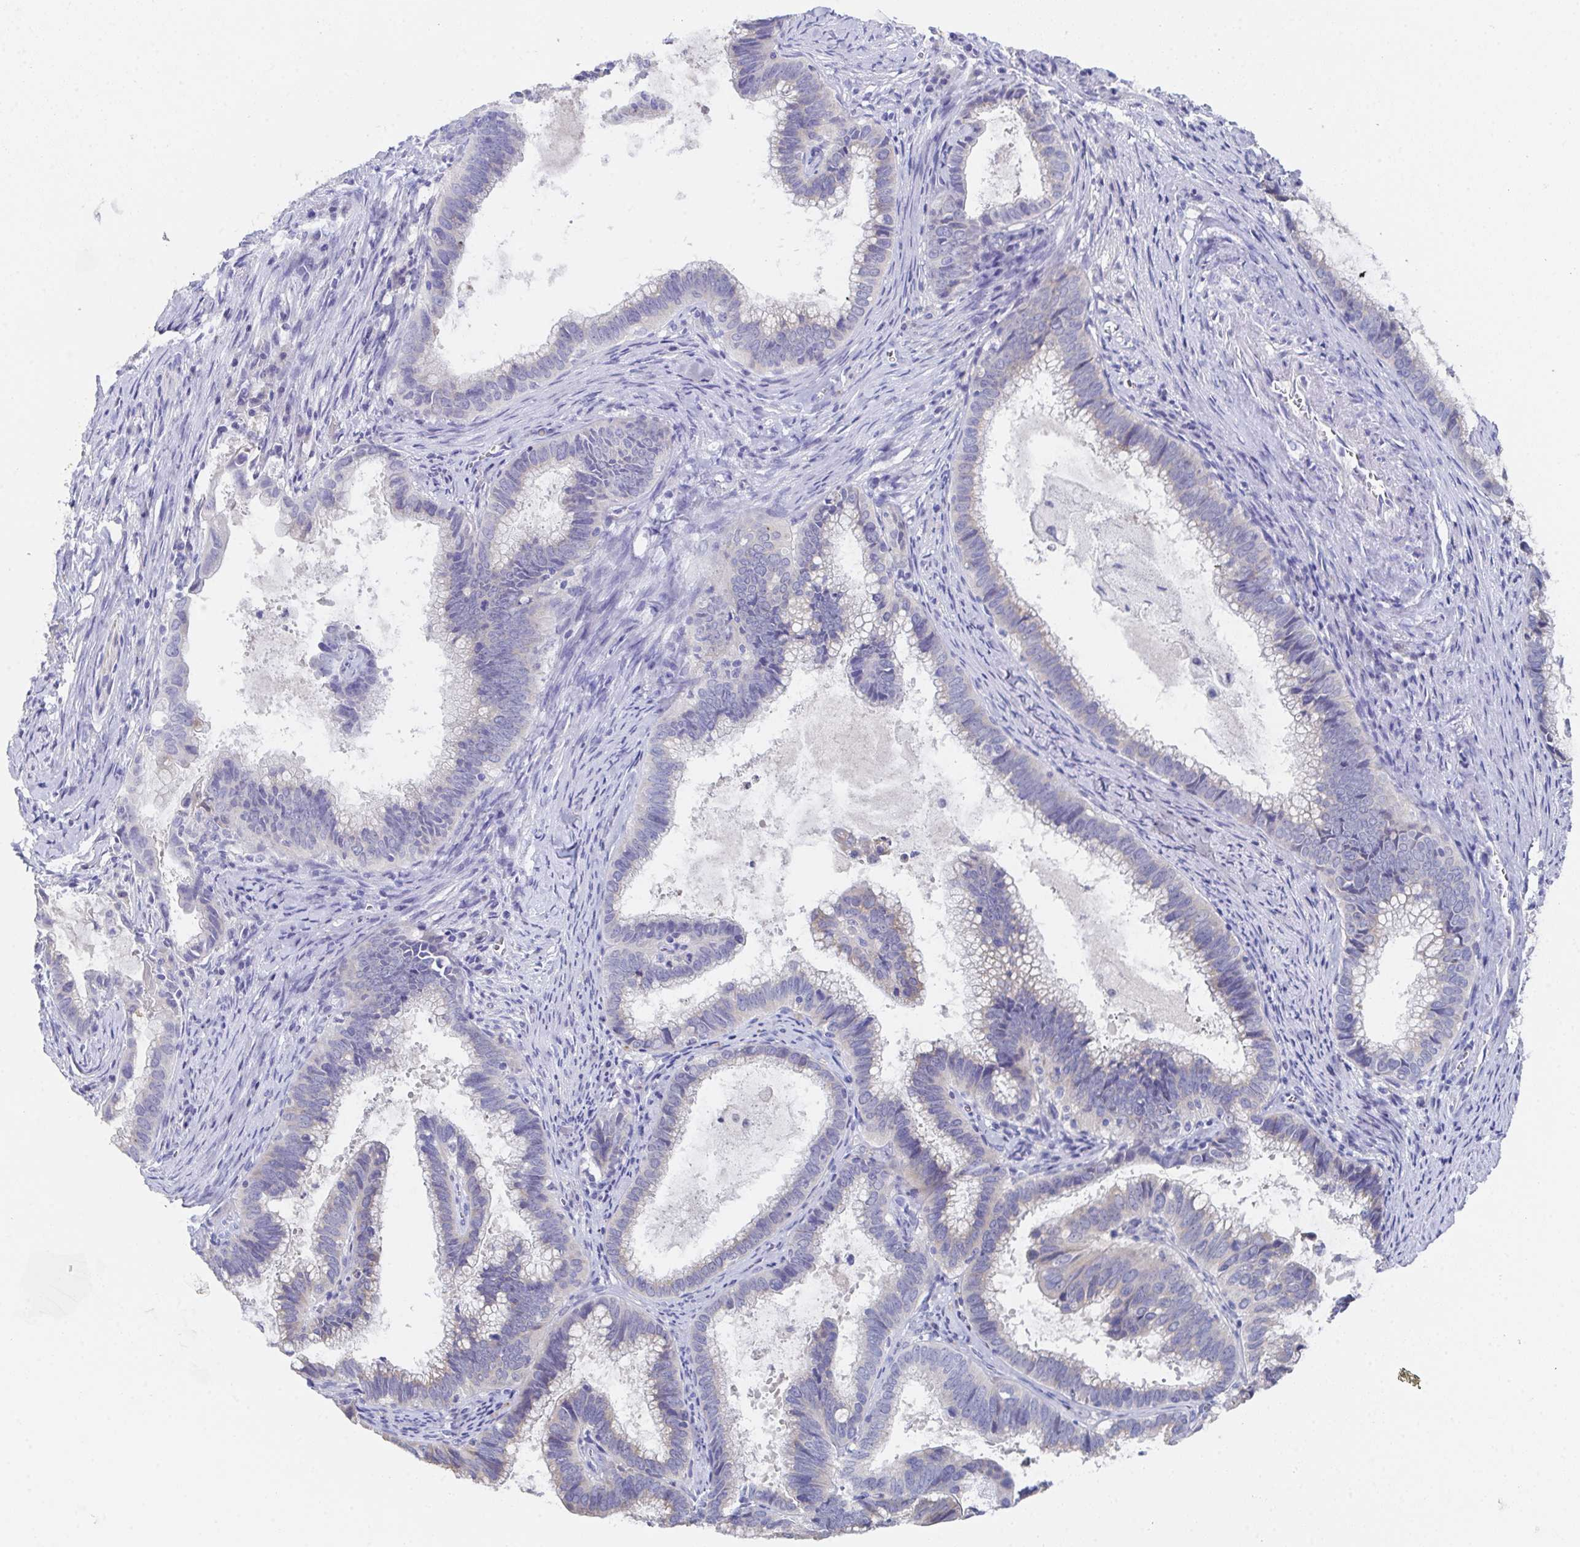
{"staining": {"intensity": "negative", "quantity": "none", "location": "none"}, "tissue": "cervical cancer", "cell_type": "Tumor cells", "image_type": "cancer", "snomed": [{"axis": "morphology", "description": "Adenocarcinoma, NOS"}, {"axis": "topography", "description": "Cervix"}], "caption": "Immunohistochemistry (IHC) photomicrograph of neoplastic tissue: adenocarcinoma (cervical) stained with DAB demonstrates no significant protein staining in tumor cells.", "gene": "SSC4D", "patient": {"sex": "female", "age": 61}}